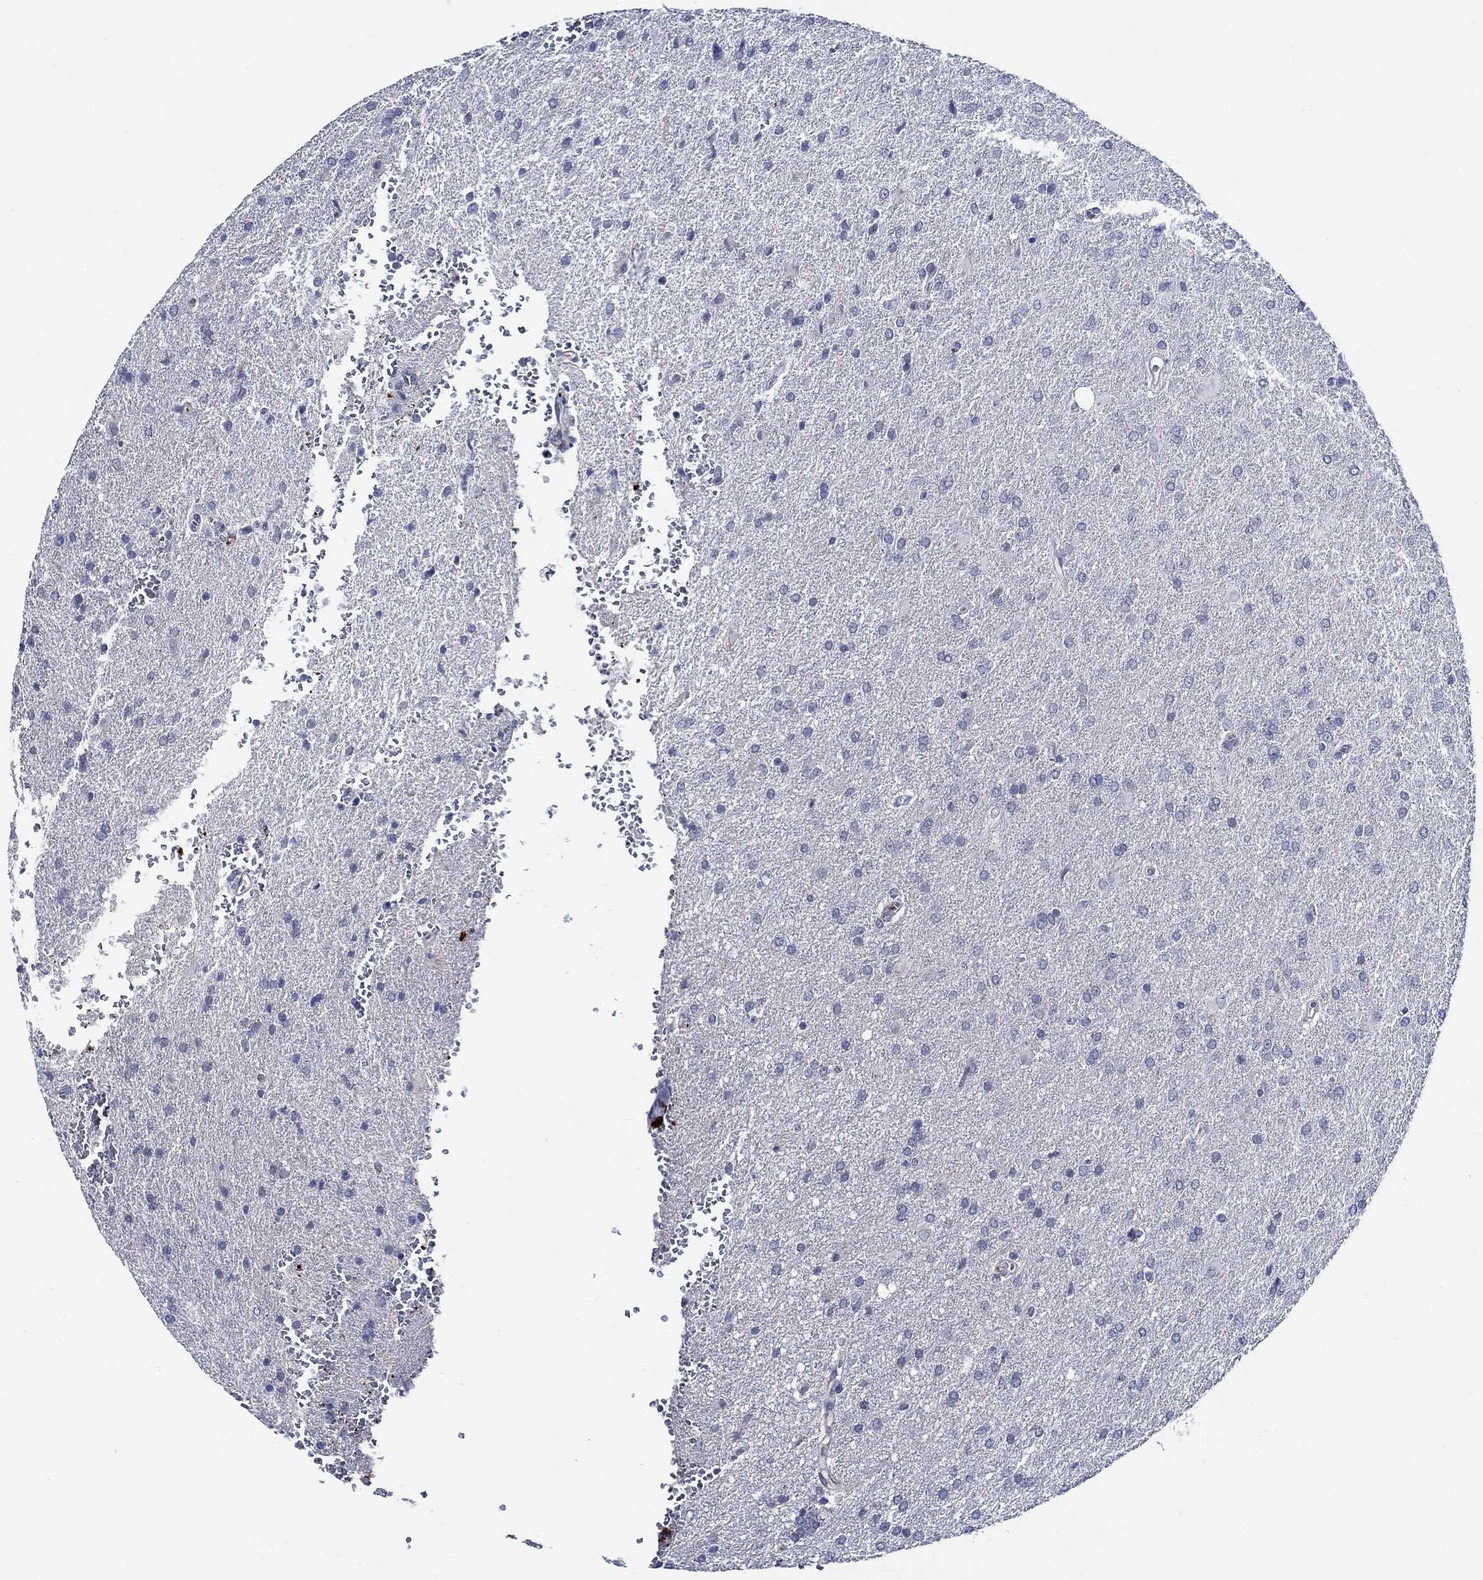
{"staining": {"intensity": "negative", "quantity": "none", "location": "none"}, "tissue": "glioma", "cell_type": "Tumor cells", "image_type": "cancer", "snomed": [{"axis": "morphology", "description": "Glioma, malignant, High grade"}, {"axis": "topography", "description": "Brain"}], "caption": "A micrograph of human malignant glioma (high-grade) is negative for staining in tumor cells.", "gene": "ALOX12", "patient": {"sex": "male", "age": 68}}